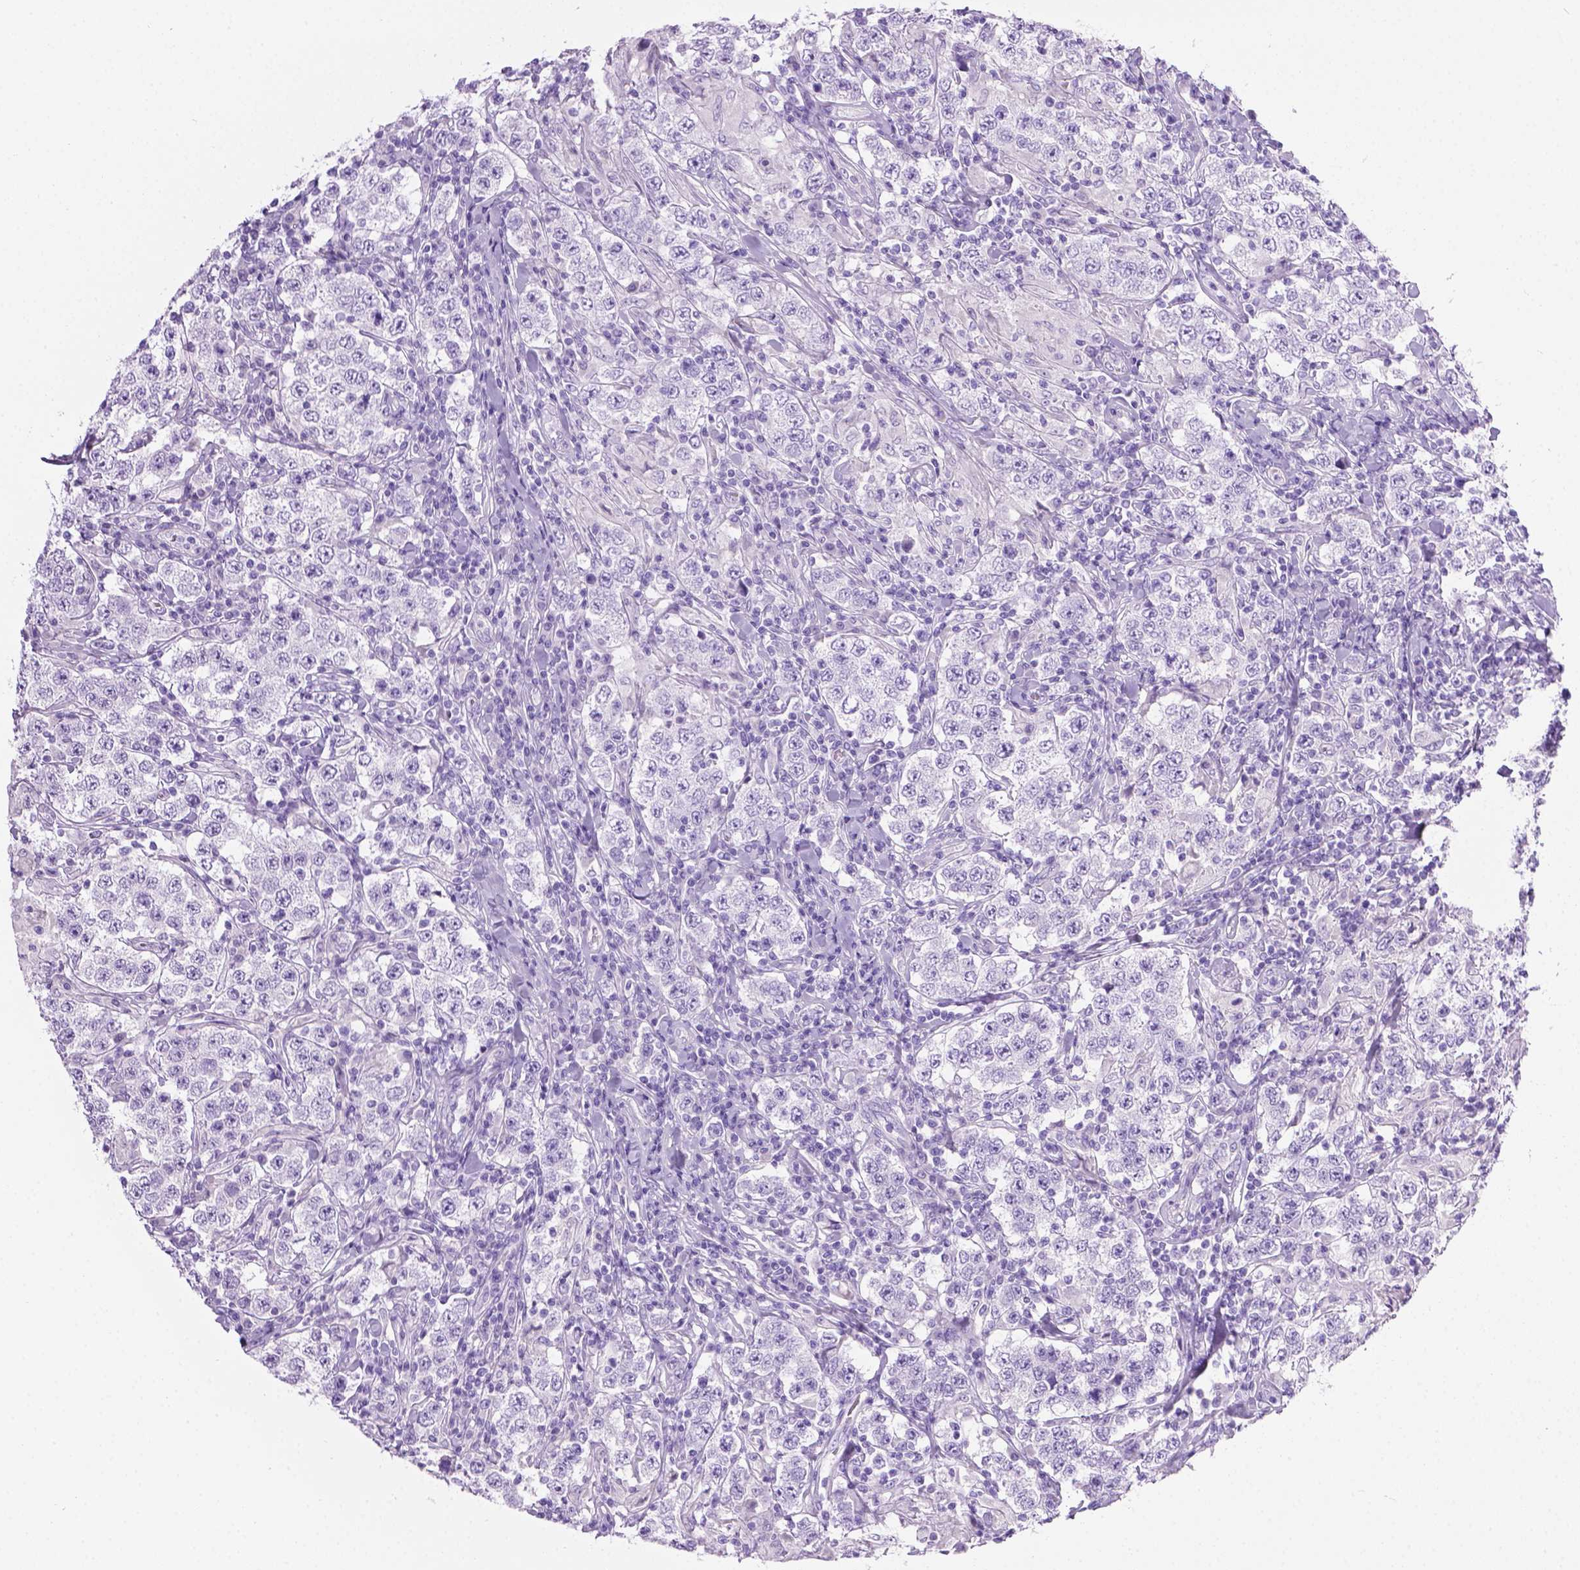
{"staining": {"intensity": "negative", "quantity": "none", "location": "none"}, "tissue": "testis cancer", "cell_type": "Tumor cells", "image_type": "cancer", "snomed": [{"axis": "morphology", "description": "Seminoma, NOS"}, {"axis": "morphology", "description": "Carcinoma, Embryonal, NOS"}, {"axis": "topography", "description": "Testis"}], "caption": "Immunohistochemistry photomicrograph of neoplastic tissue: testis cancer stained with DAB shows no significant protein staining in tumor cells.", "gene": "LELP1", "patient": {"sex": "male", "age": 41}}